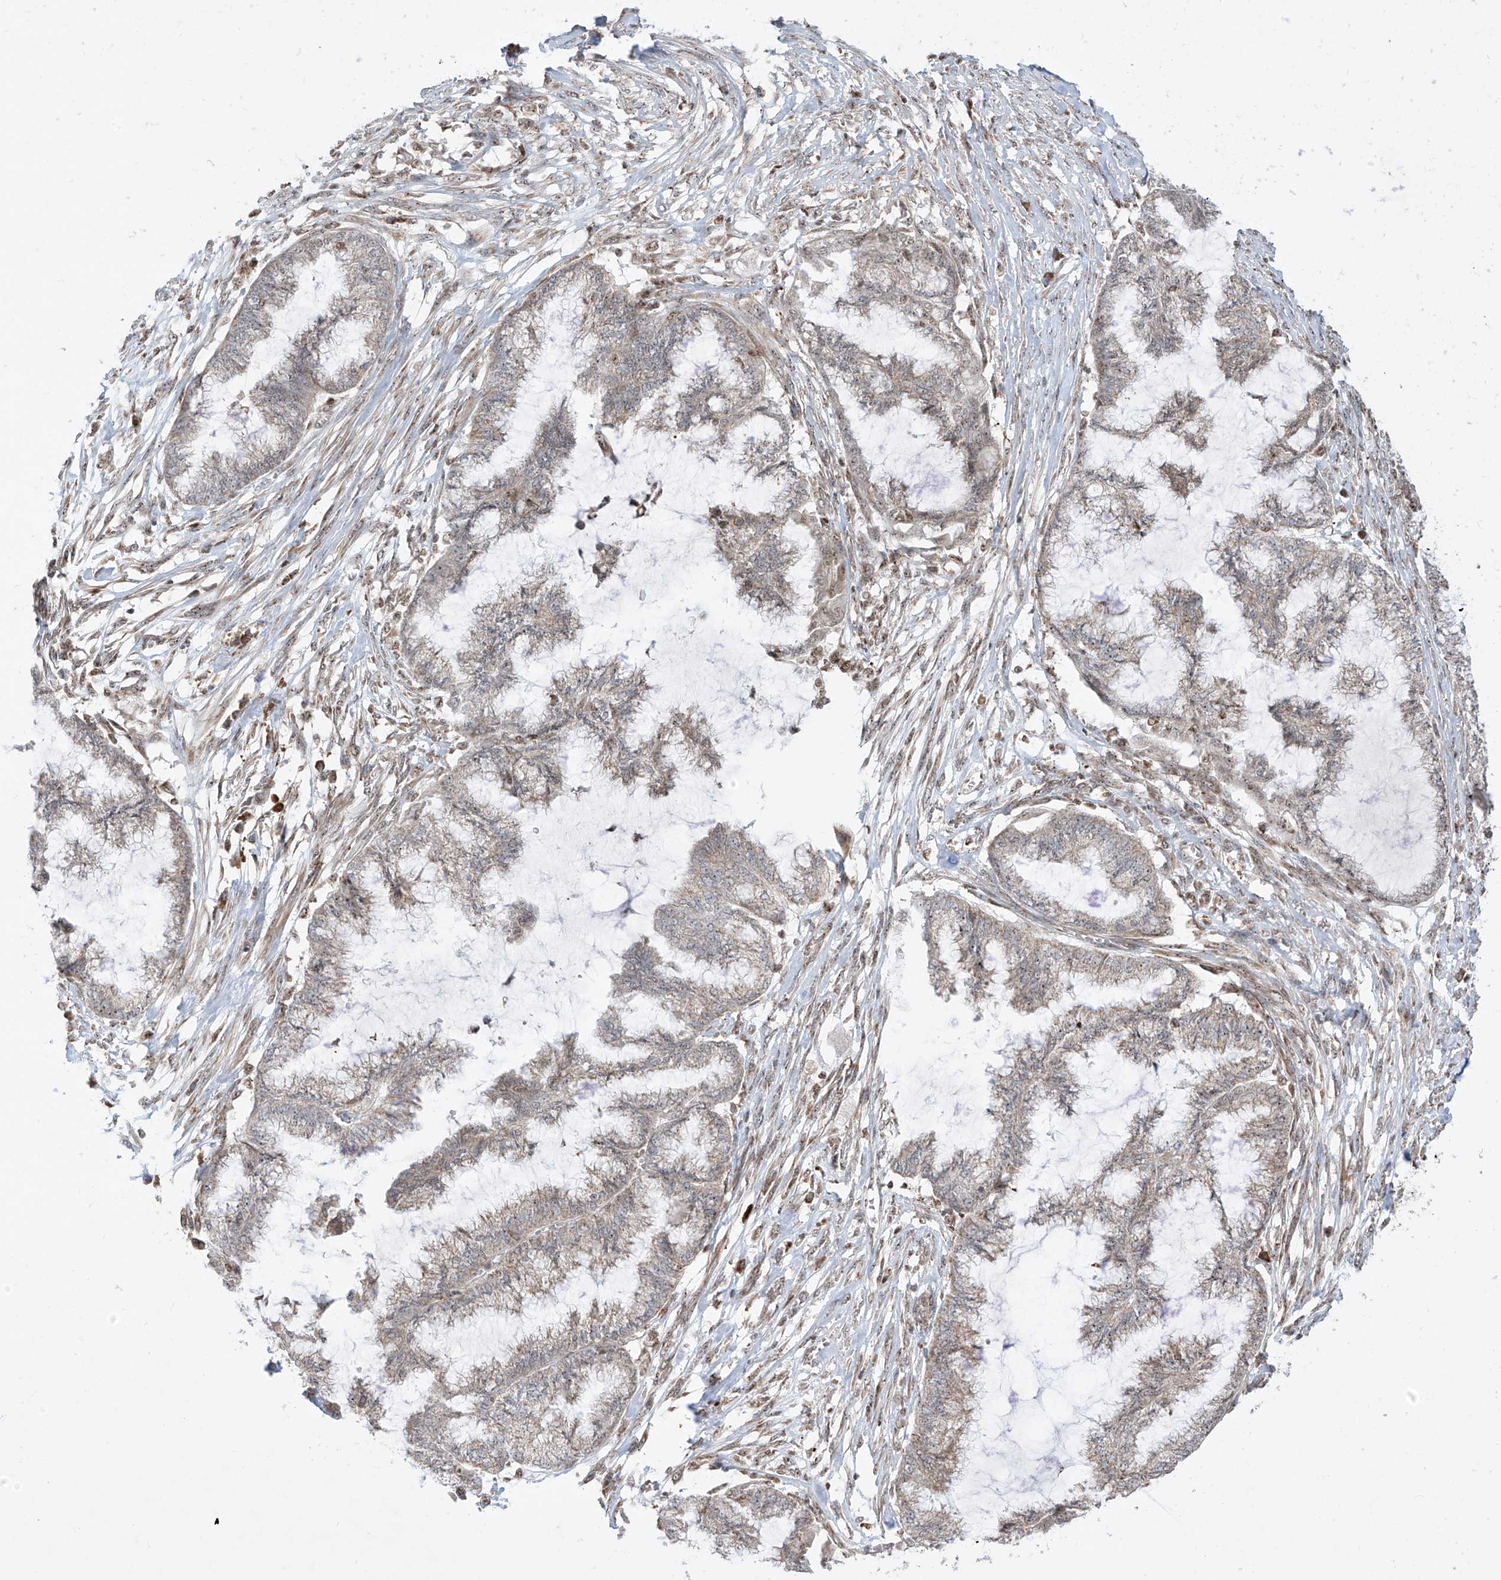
{"staining": {"intensity": "weak", "quantity": "25%-75%", "location": "nuclear"}, "tissue": "endometrial cancer", "cell_type": "Tumor cells", "image_type": "cancer", "snomed": [{"axis": "morphology", "description": "Adenocarcinoma, NOS"}, {"axis": "topography", "description": "Endometrium"}], "caption": "Tumor cells demonstrate low levels of weak nuclear positivity in approximately 25%-75% of cells in endometrial cancer (adenocarcinoma).", "gene": "ZBTB8A", "patient": {"sex": "female", "age": 86}}